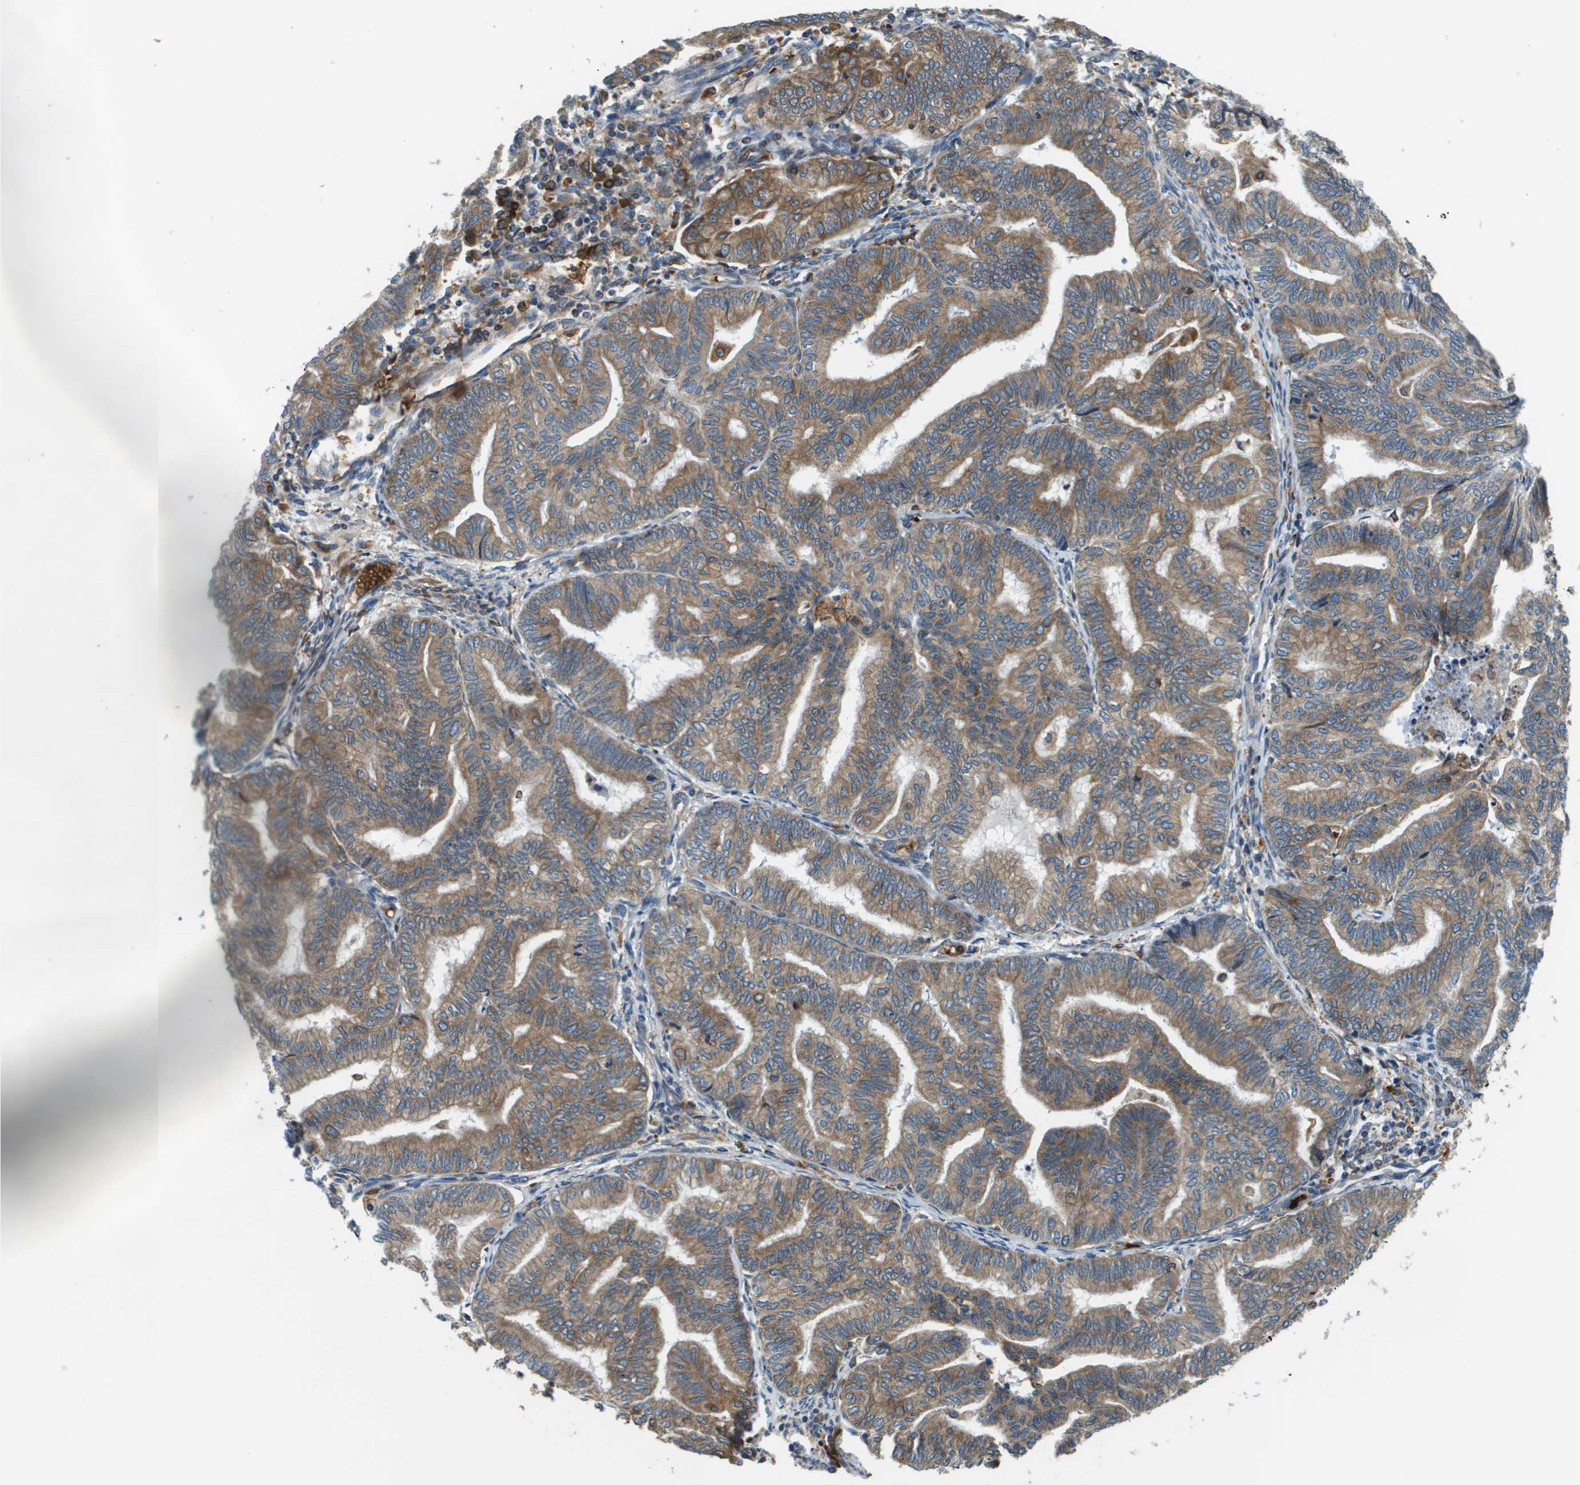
{"staining": {"intensity": "moderate", "quantity": ">75%", "location": "cytoplasmic/membranous"}, "tissue": "endometrial cancer", "cell_type": "Tumor cells", "image_type": "cancer", "snomed": [{"axis": "morphology", "description": "Adenocarcinoma, NOS"}, {"axis": "topography", "description": "Endometrium"}], "caption": "Immunohistochemistry (IHC) micrograph of neoplastic tissue: human adenocarcinoma (endometrial) stained using immunohistochemistry reveals medium levels of moderate protein expression localized specifically in the cytoplasmic/membranous of tumor cells, appearing as a cytoplasmic/membranous brown color.", "gene": "CNPY3", "patient": {"sex": "female", "age": 79}}